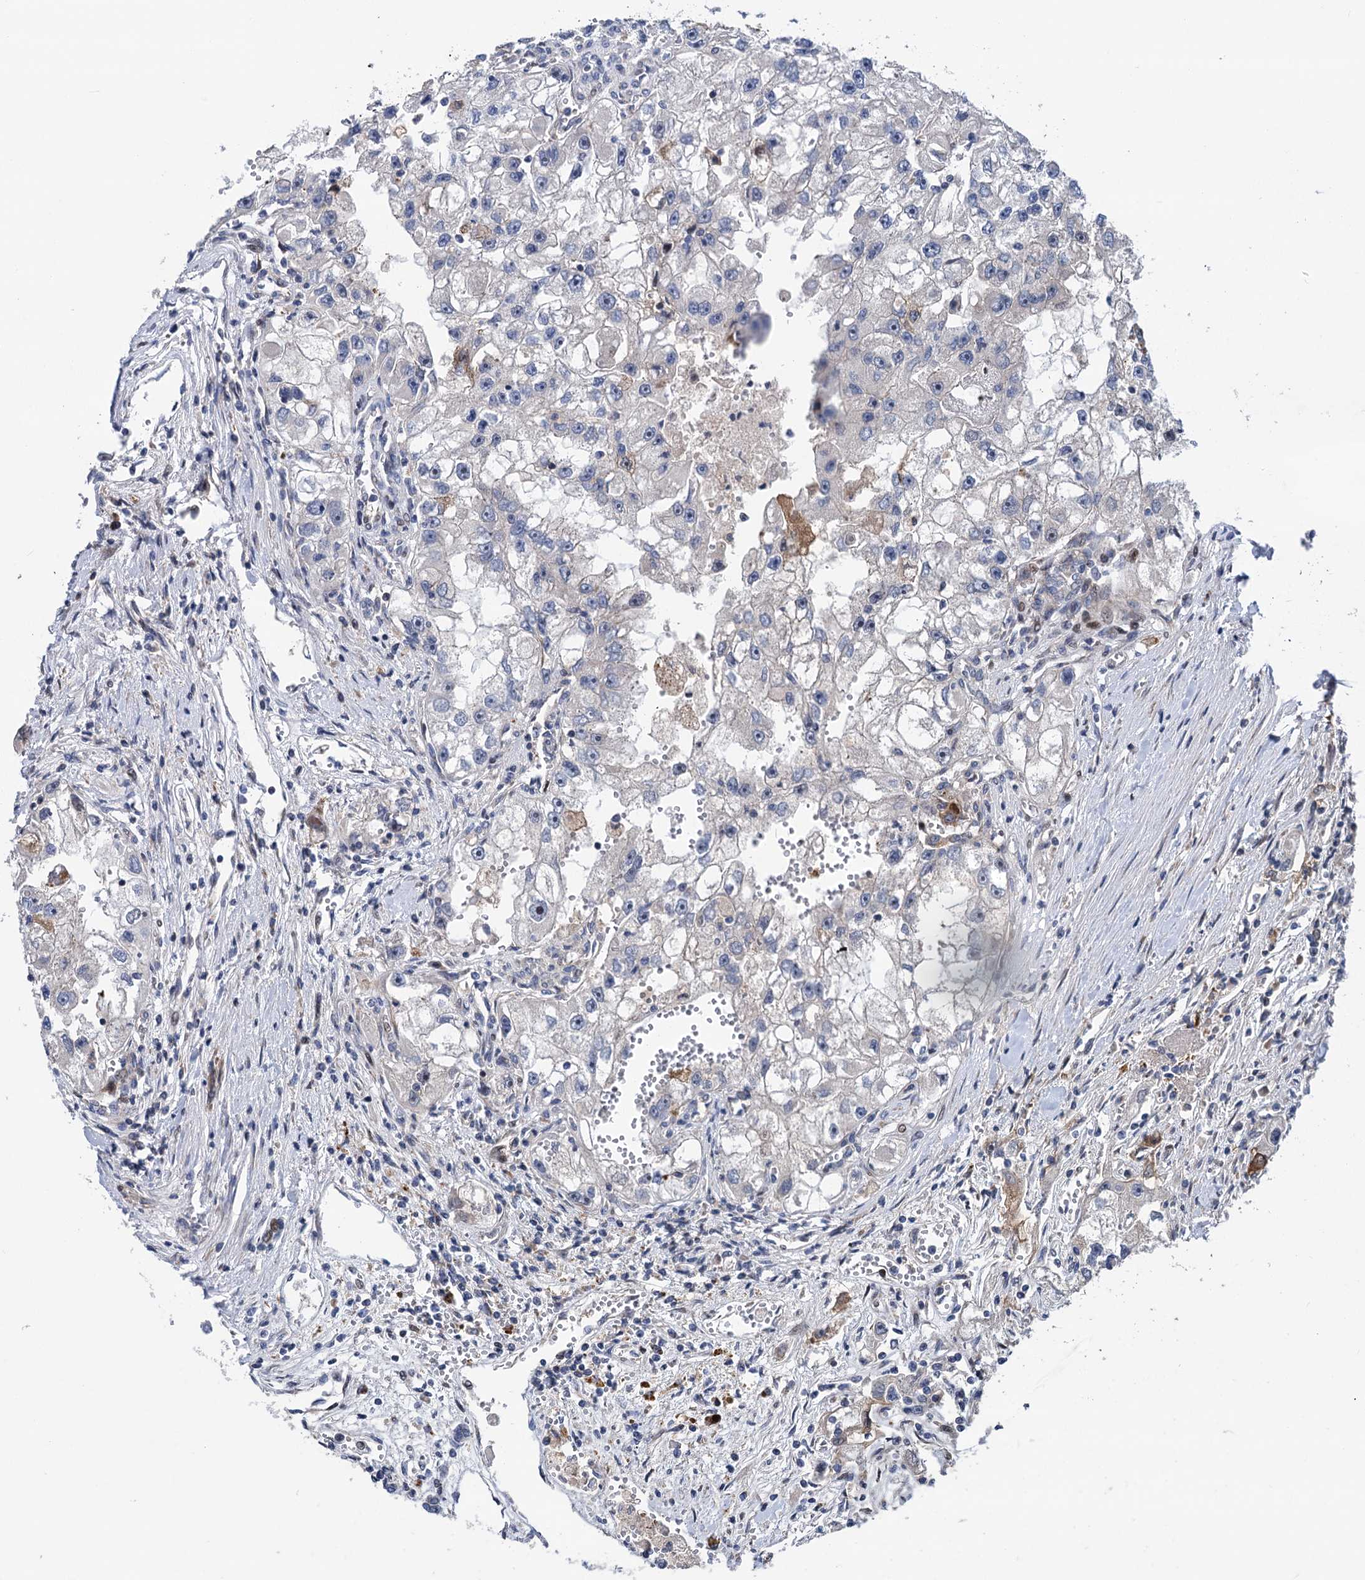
{"staining": {"intensity": "negative", "quantity": "none", "location": "none"}, "tissue": "renal cancer", "cell_type": "Tumor cells", "image_type": "cancer", "snomed": [{"axis": "morphology", "description": "Adenocarcinoma, NOS"}, {"axis": "topography", "description": "Kidney"}], "caption": "An image of human renal cancer is negative for staining in tumor cells. (DAB immunohistochemistry visualized using brightfield microscopy, high magnification).", "gene": "UBR1", "patient": {"sex": "male", "age": 63}}